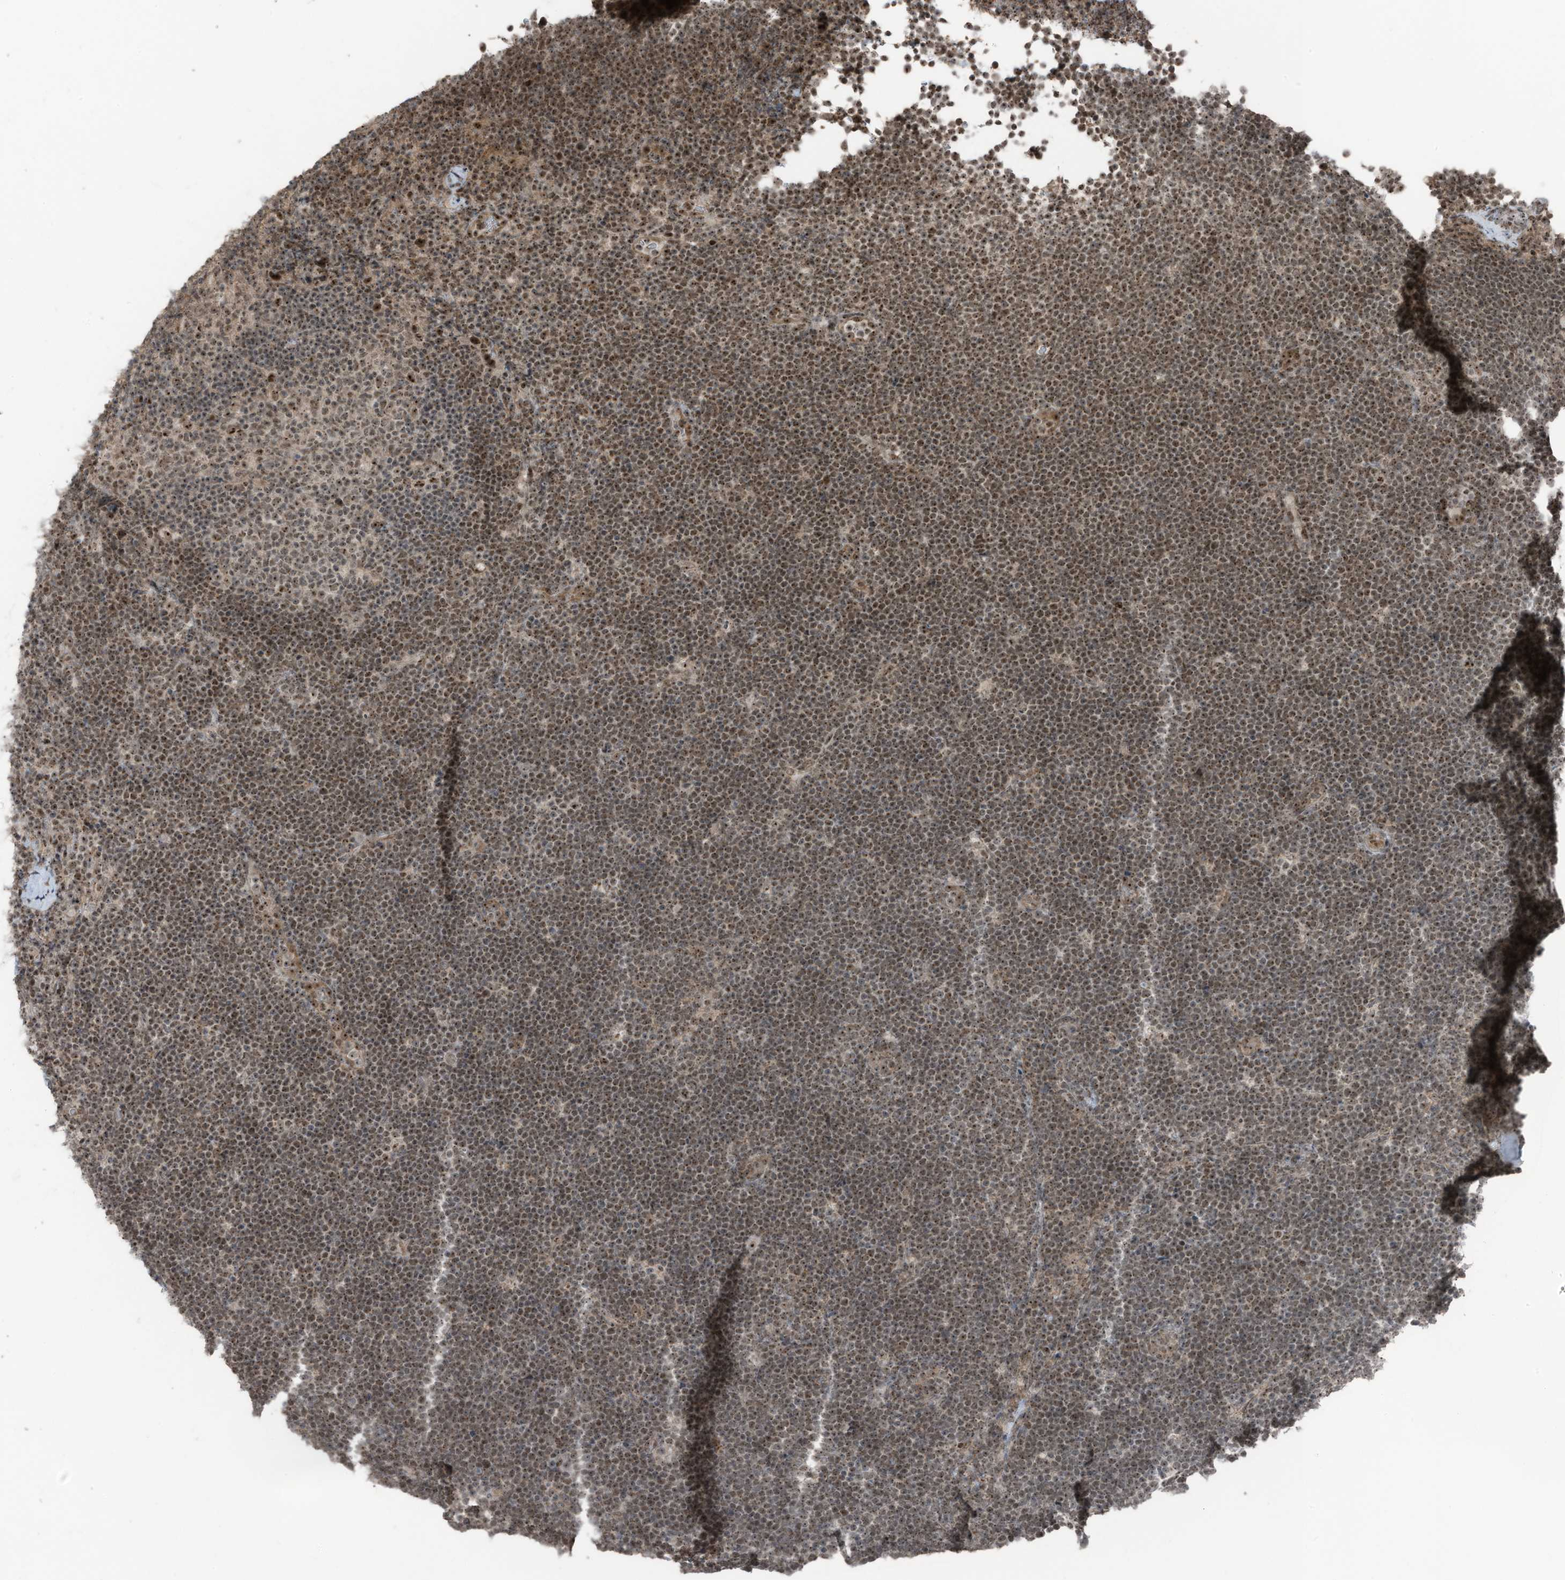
{"staining": {"intensity": "moderate", "quantity": ">75%", "location": "cytoplasmic/membranous,nuclear"}, "tissue": "lymphoma", "cell_type": "Tumor cells", "image_type": "cancer", "snomed": [{"axis": "morphology", "description": "Malignant lymphoma, non-Hodgkin's type, High grade"}, {"axis": "topography", "description": "Lymph node"}], "caption": "Immunohistochemistry (IHC) (DAB (3,3'-diaminobenzidine)) staining of high-grade malignant lymphoma, non-Hodgkin's type exhibits moderate cytoplasmic/membranous and nuclear protein expression in approximately >75% of tumor cells.", "gene": "UTP3", "patient": {"sex": "male", "age": 13}}